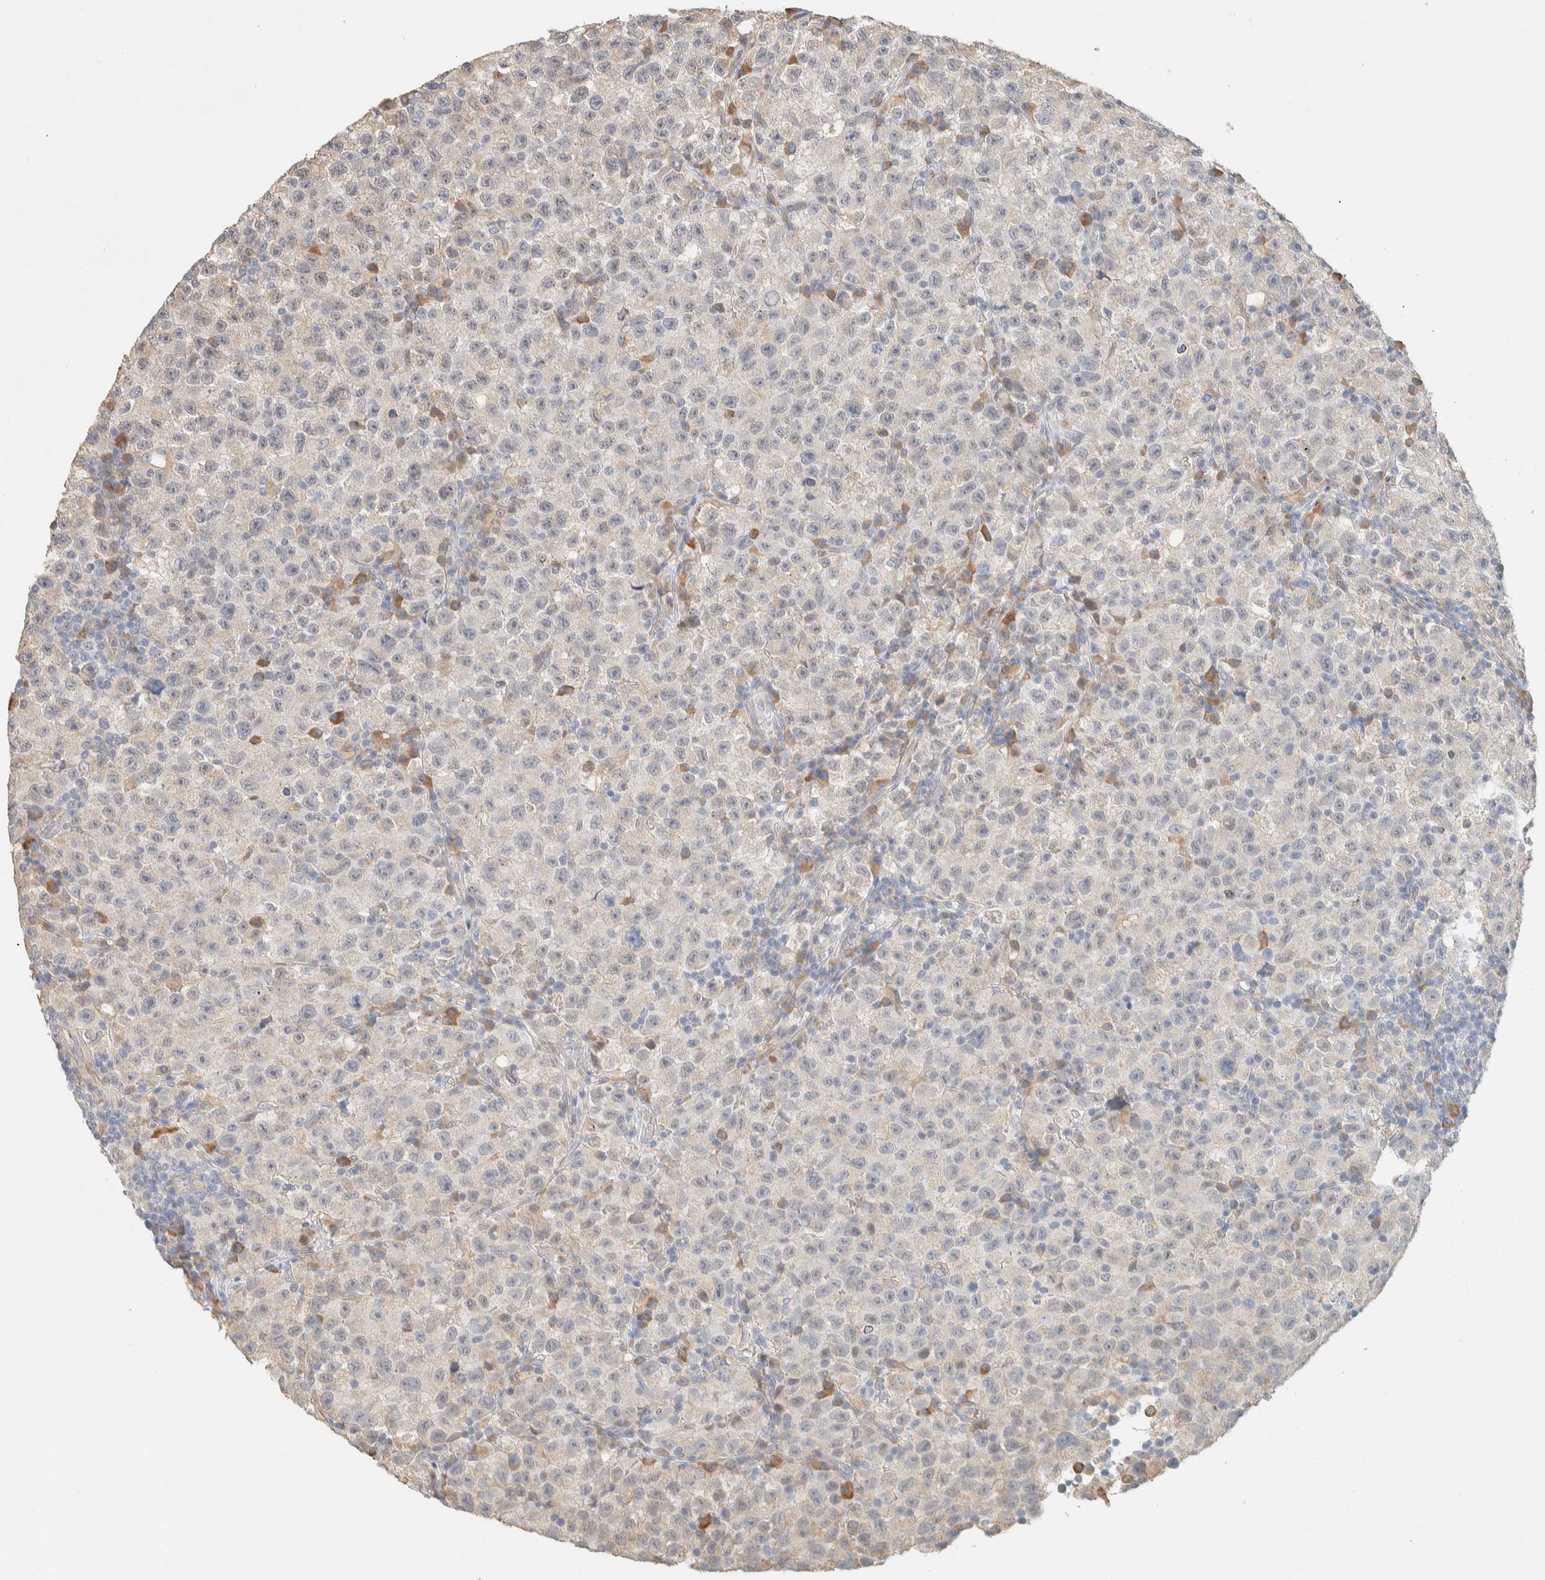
{"staining": {"intensity": "negative", "quantity": "none", "location": "none"}, "tissue": "testis cancer", "cell_type": "Tumor cells", "image_type": "cancer", "snomed": [{"axis": "morphology", "description": "Seminoma, NOS"}, {"axis": "topography", "description": "Testis"}], "caption": "Immunohistochemical staining of human testis cancer reveals no significant expression in tumor cells.", "gene": "TTC3", "patient": {"sex": "male", "age": 22}}